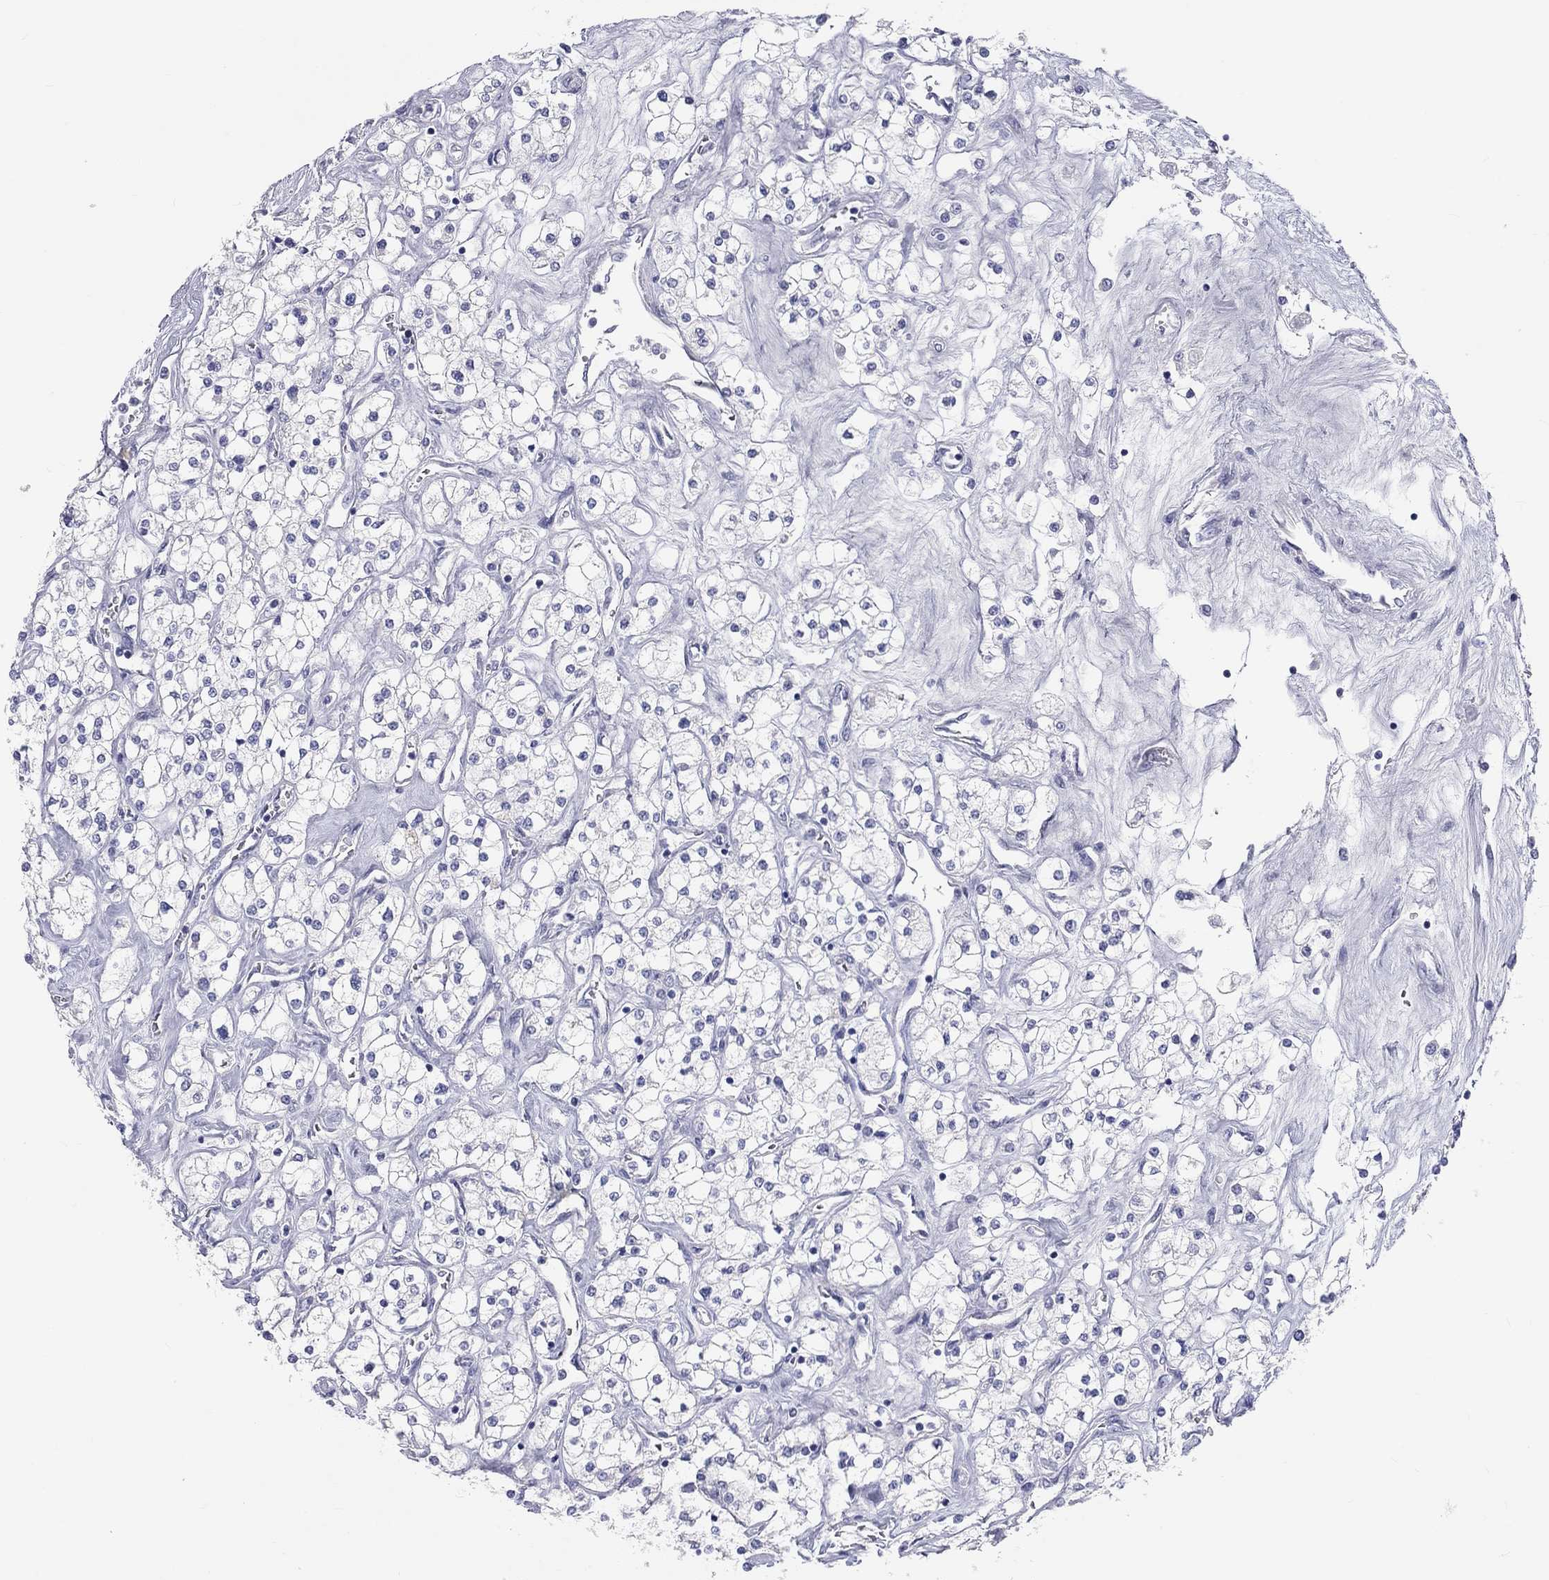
{"staining": {"intensity": "negative", "quantity": "none", "location": "none"}, "tissue": "renal cancer", "cell_type": "Tumor cells", "image_type": "cancer", "snomed": [{"axis": "morphology", "description": "Adenocarcinoma, NOS"}, {"axis": "topography", "description": "Kidney"}], "caption": "A high-resolution histopathology image shows immunohistochemistry (IHC) staining of adenocarcinoma (renal), which reveals no significant positivity in tumor cells. (Stains: DAB (3,3'-diaminobenzidine) IHC with hematoxylin counter stain, Microscopy: brightfield microscopy at high magnification).", "gene": "PCDHGC5", "patient": {"sex": "male", "age": 80}}